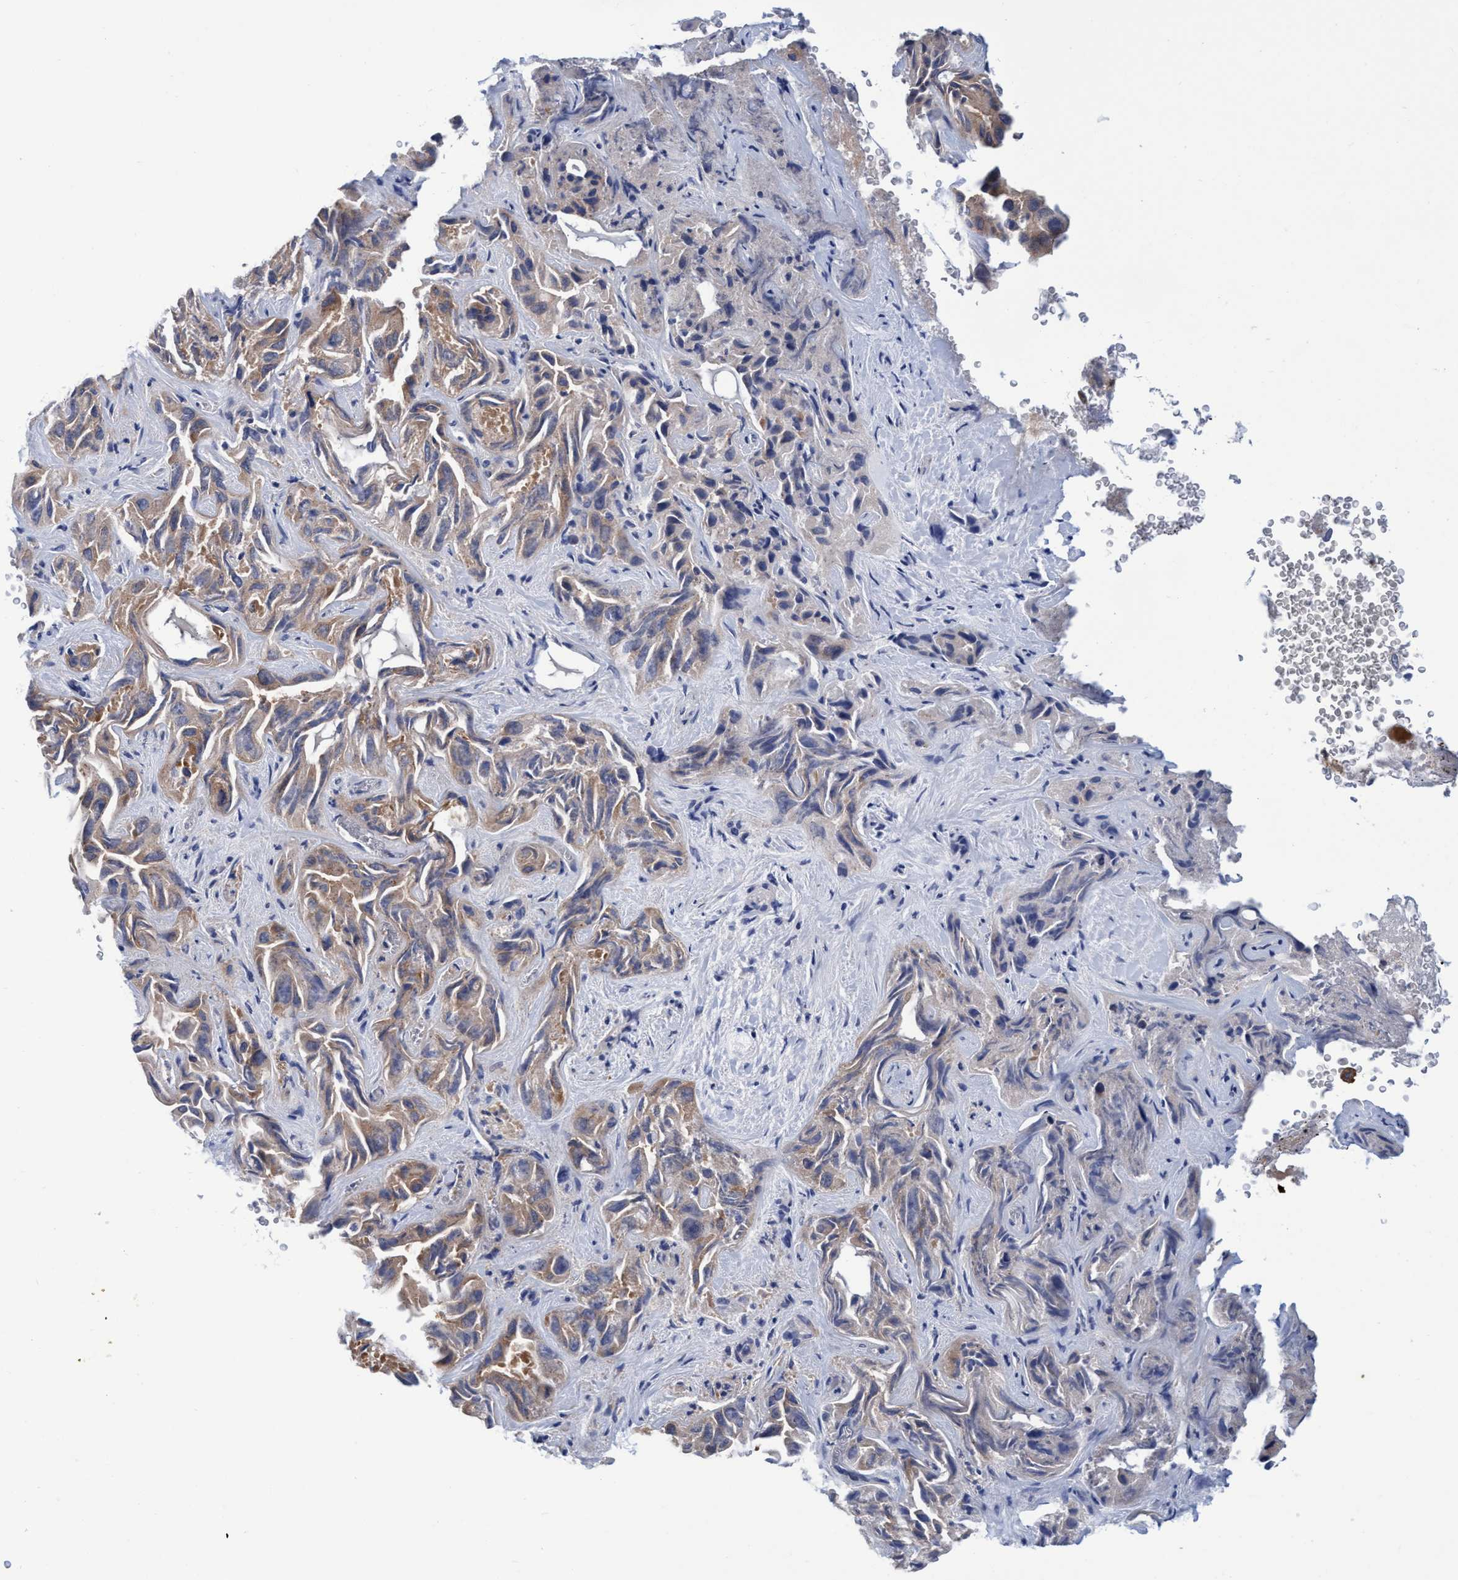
{"staining": {"intensity": "weak", "quantity": ">75%", "location": "cytoplasmic/membranous"}, "tissue": "liver cancer", "cell_type": "Tumor cells", "image_type": "cancer", "snomed": [{"axis": "morphology", "description": "Cholangiocarcinoma"}, {"axis": "topography", "description": "Liver"}], "caption": "Immunohistochemistry (IHC) photomicrograph of neoplastic tissue: human liver cancer stained using IHC exhibits low levels of weak protein expression localized specifically in the cytoplasmic/membranous of tumor cells, appearing as a cytoplasmic/membranous brown color.", "gene": "CALCOCO2", "patient": {"sex": "female", "age": 52}}